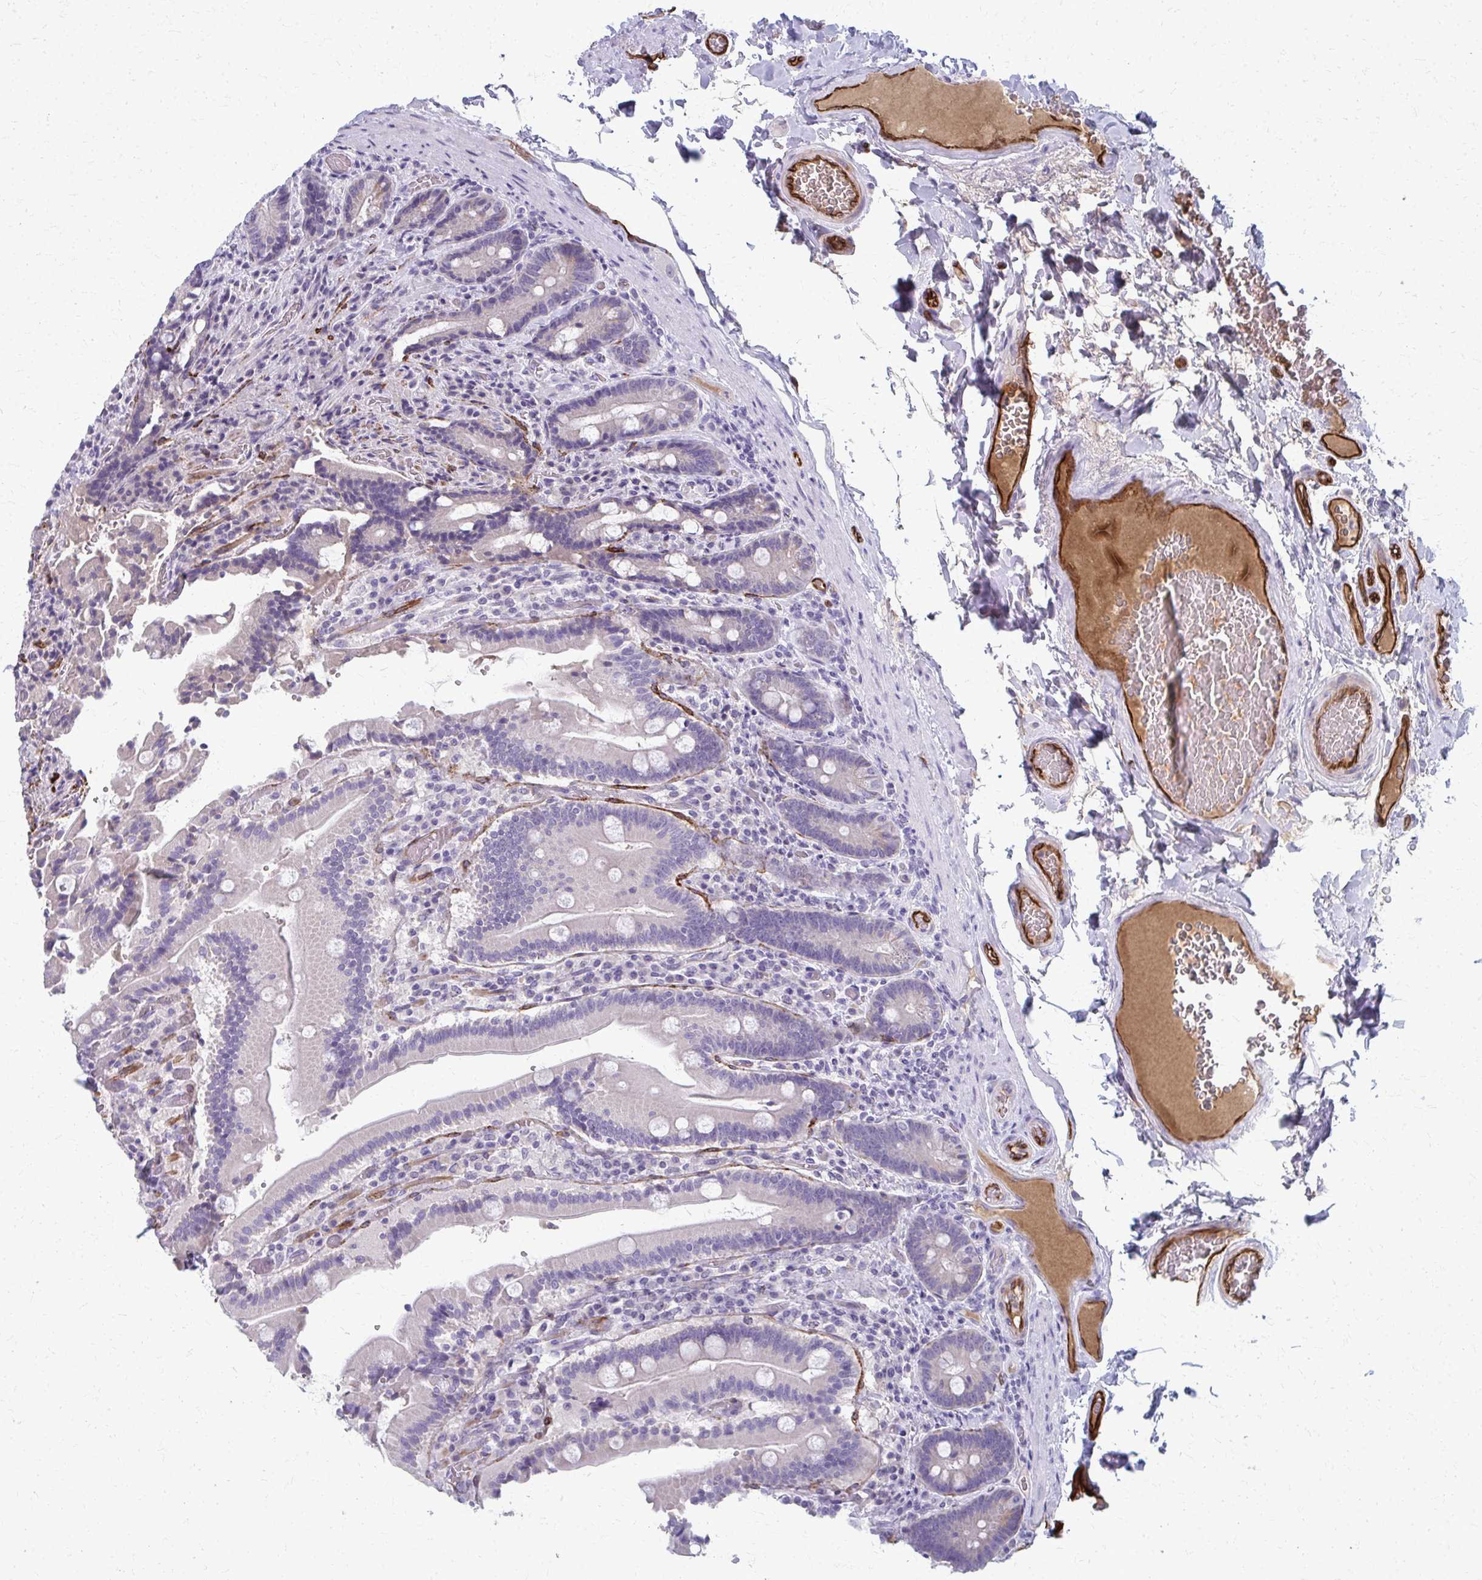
{"staining": {"intensity": "negative", "quantity": "none", "location": "none"}, "tissue": "duodenum", "cell_type": "Glandular cells", "image_type": "normal", "snomed": [{"axis": "morphology", "description": "Normal tissue, NOS"}, {"axis": "topography", "description": "Duodenum"}], "caption": "High power microscopy micrograph of an immunohistochemistry (IHC) photomicrograph of unremarkable duodenum, revealing no significant expression in glandular cells.", "gene": "ADIPOQ", "patient": {"sex": "female", "age": 62}}